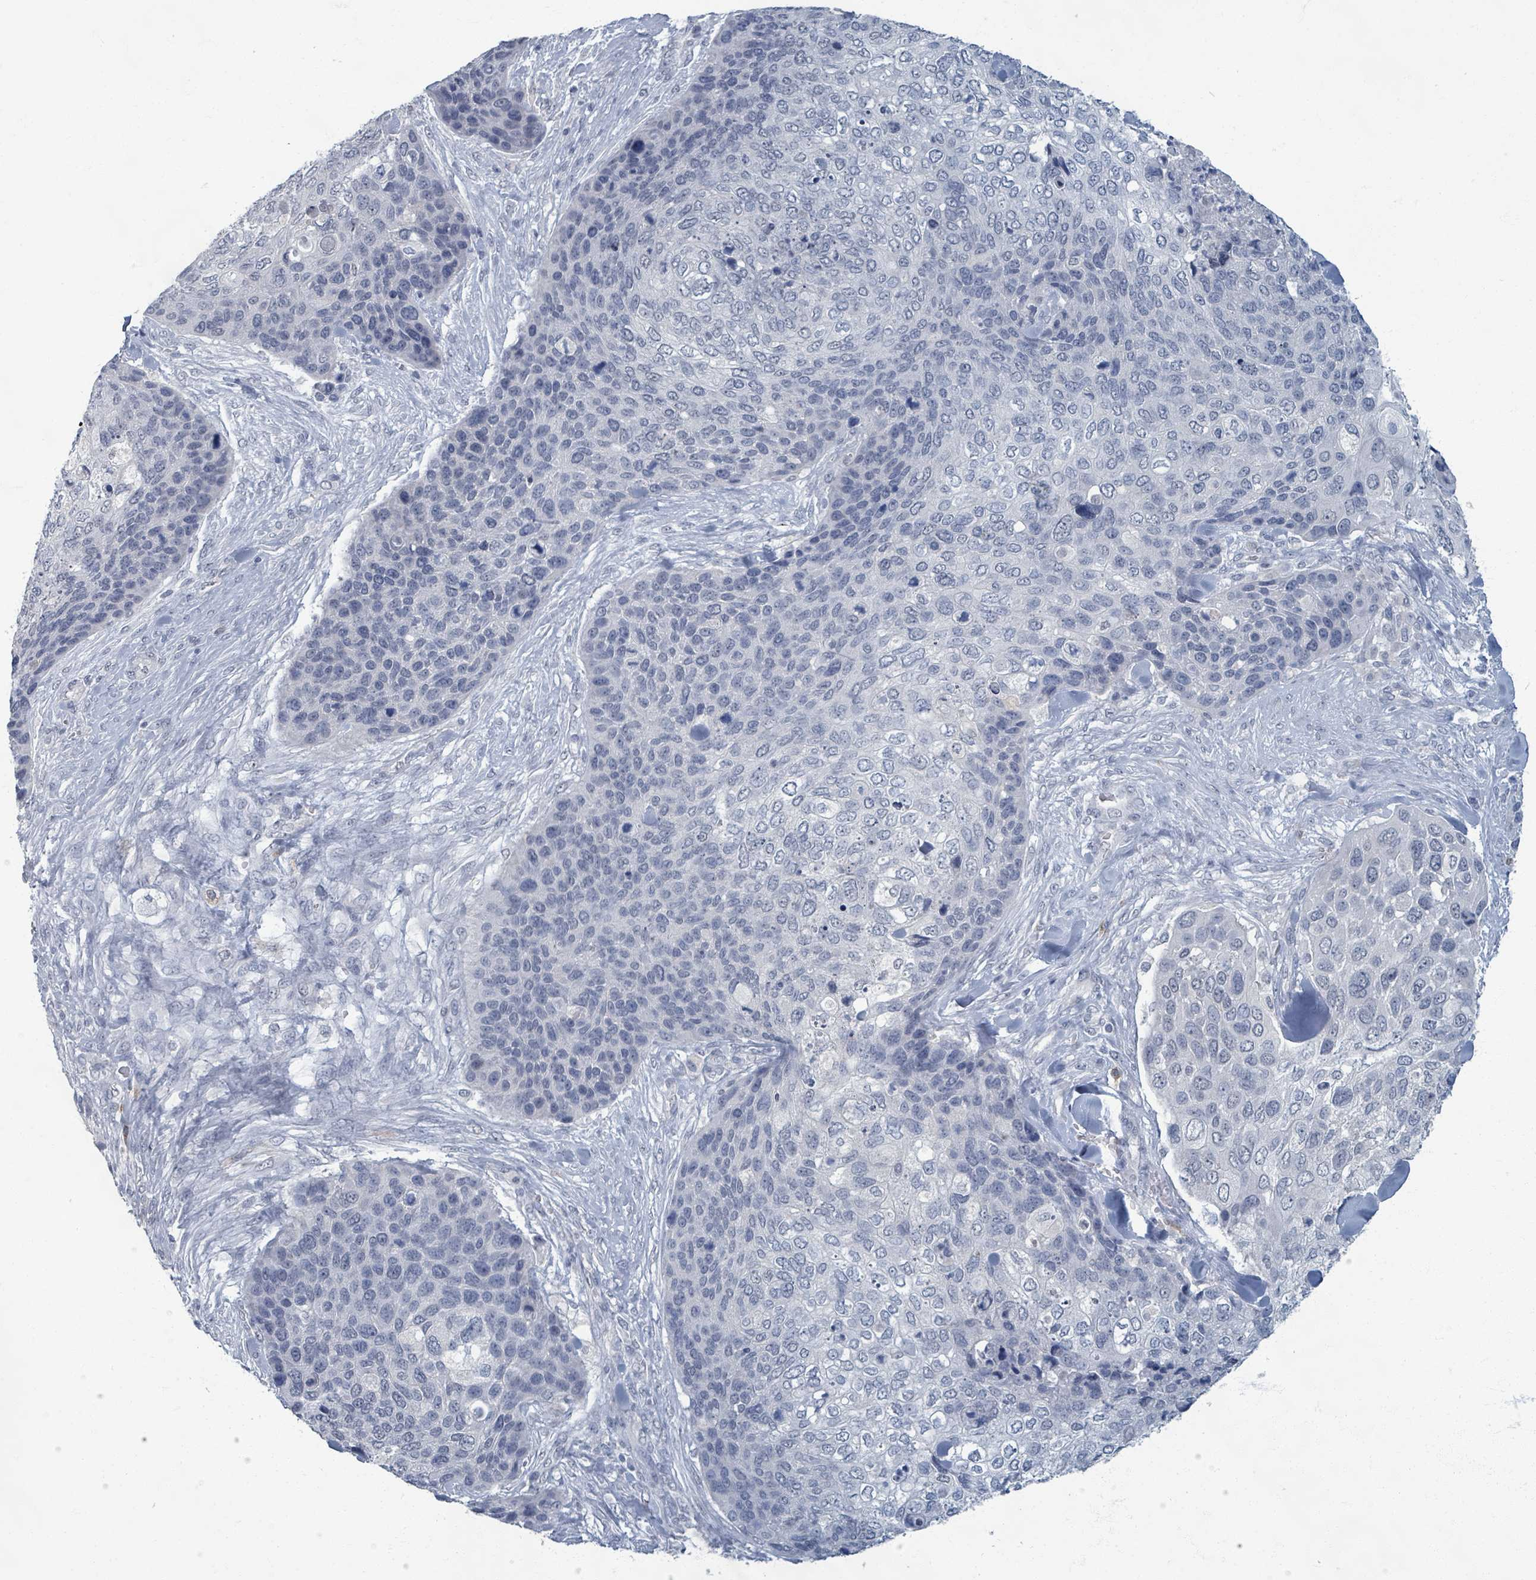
{"staining": {"intensity": "negative", "quantity": "none", "location": "none"}, "tissue": "skin cancer", "cell_type": "Tumor cells", "image_type": "cancer", "snomed": [{"axis": "morphology", "description": "Basal cell carcinoma"}, {"axis": "topography", "description": "Skin"}], "caption": "High power microscopy micrograph of an immunohistochemistry (IHC) histopathology image of skin cancer (basal cell carcinoma), revealing no significant staining in tumor cells.", "gene": "WNT11", "patient": {"sex": "female", "age": 74}}